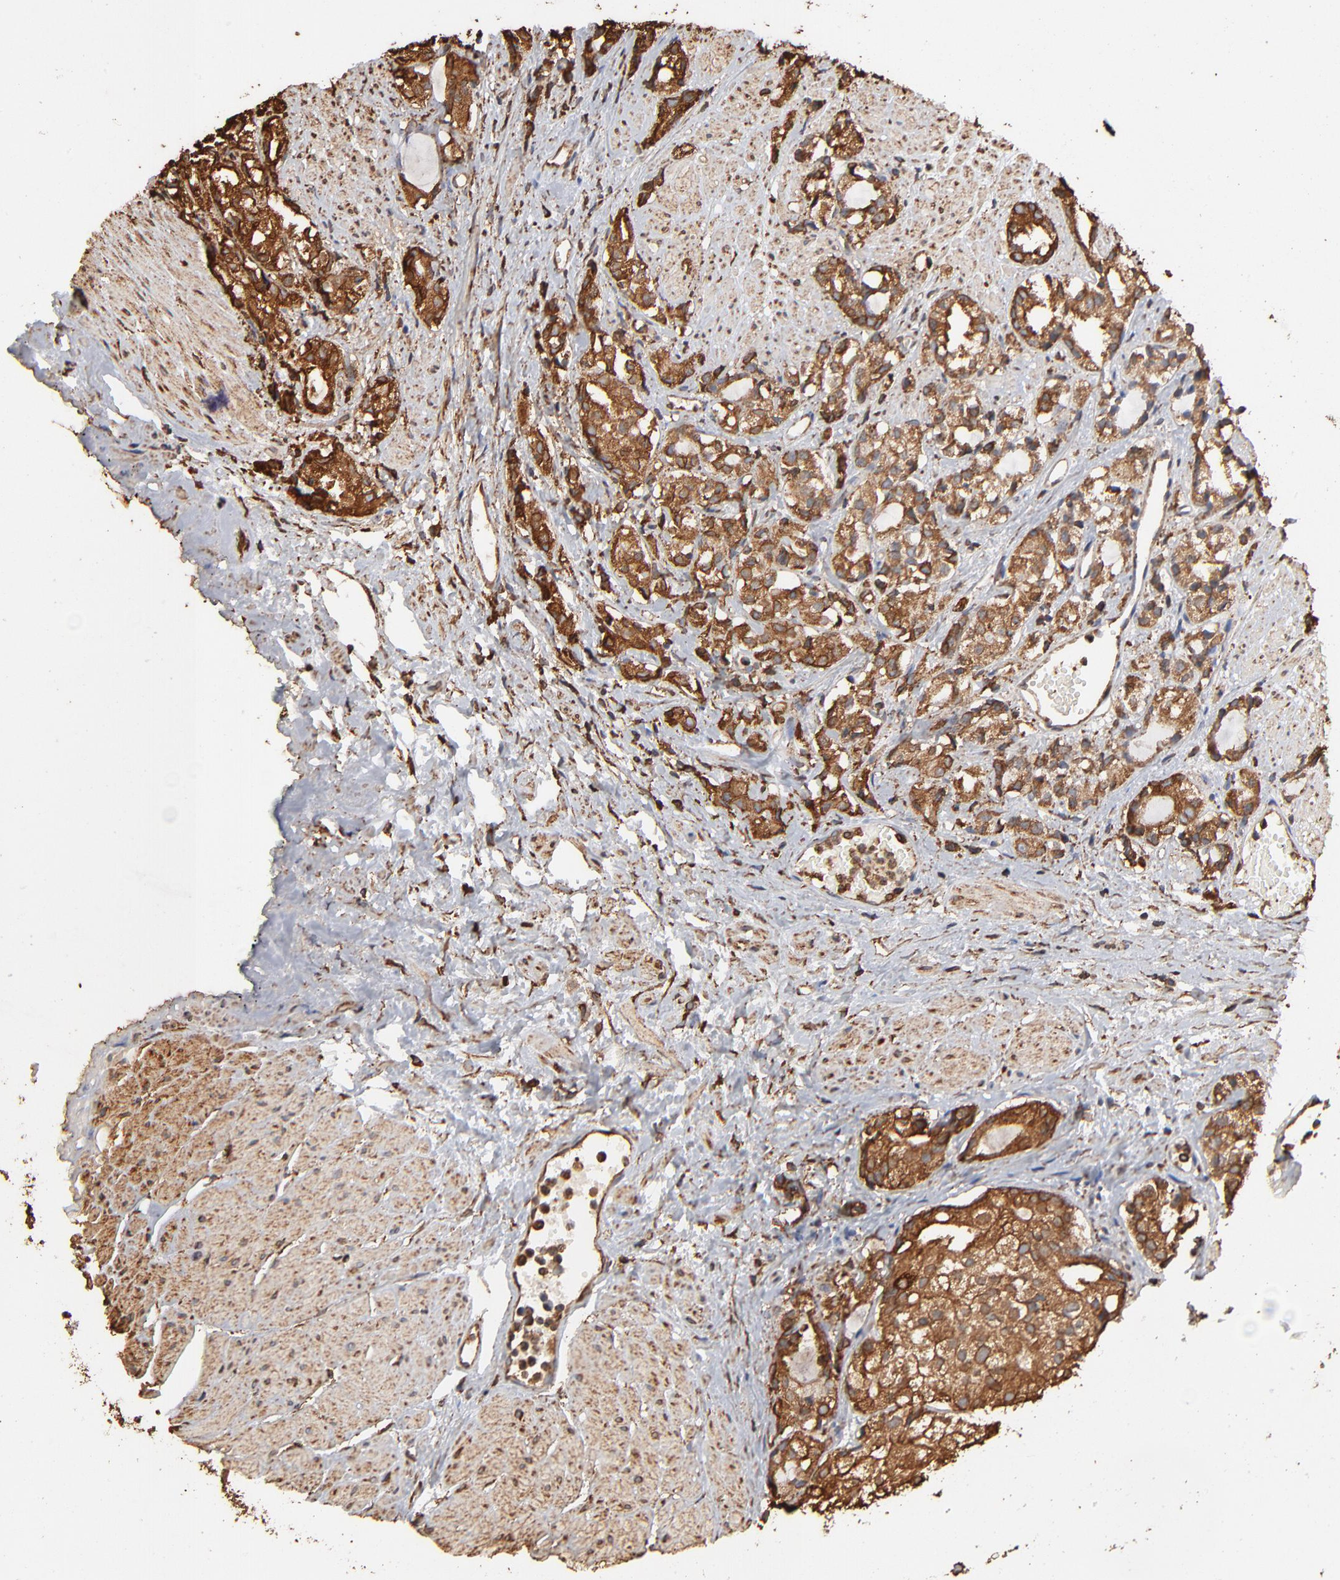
{"staining": {"intensity": "strong", "quantity": ">75%", "location": "cytoplasmic/membranous"}, "tissue": "prostate cancer", "cell_type": "Tumor cells", "image_type": "cancer", "snomed": [{"axis": "morphology", "description": "Adenocarcinoma, High grade"}, {"axis": "topography", "description": "Prostate"}], "caption": "There is high levels of strong cytoplasmic/membranous expression in tumor cells of prostate high-grade adenocarcinoma, as demonstrated by immunohistochemical staining (brown color).", "gene": "PDIA3", "patient": {"sex": "male", "age": 85}}